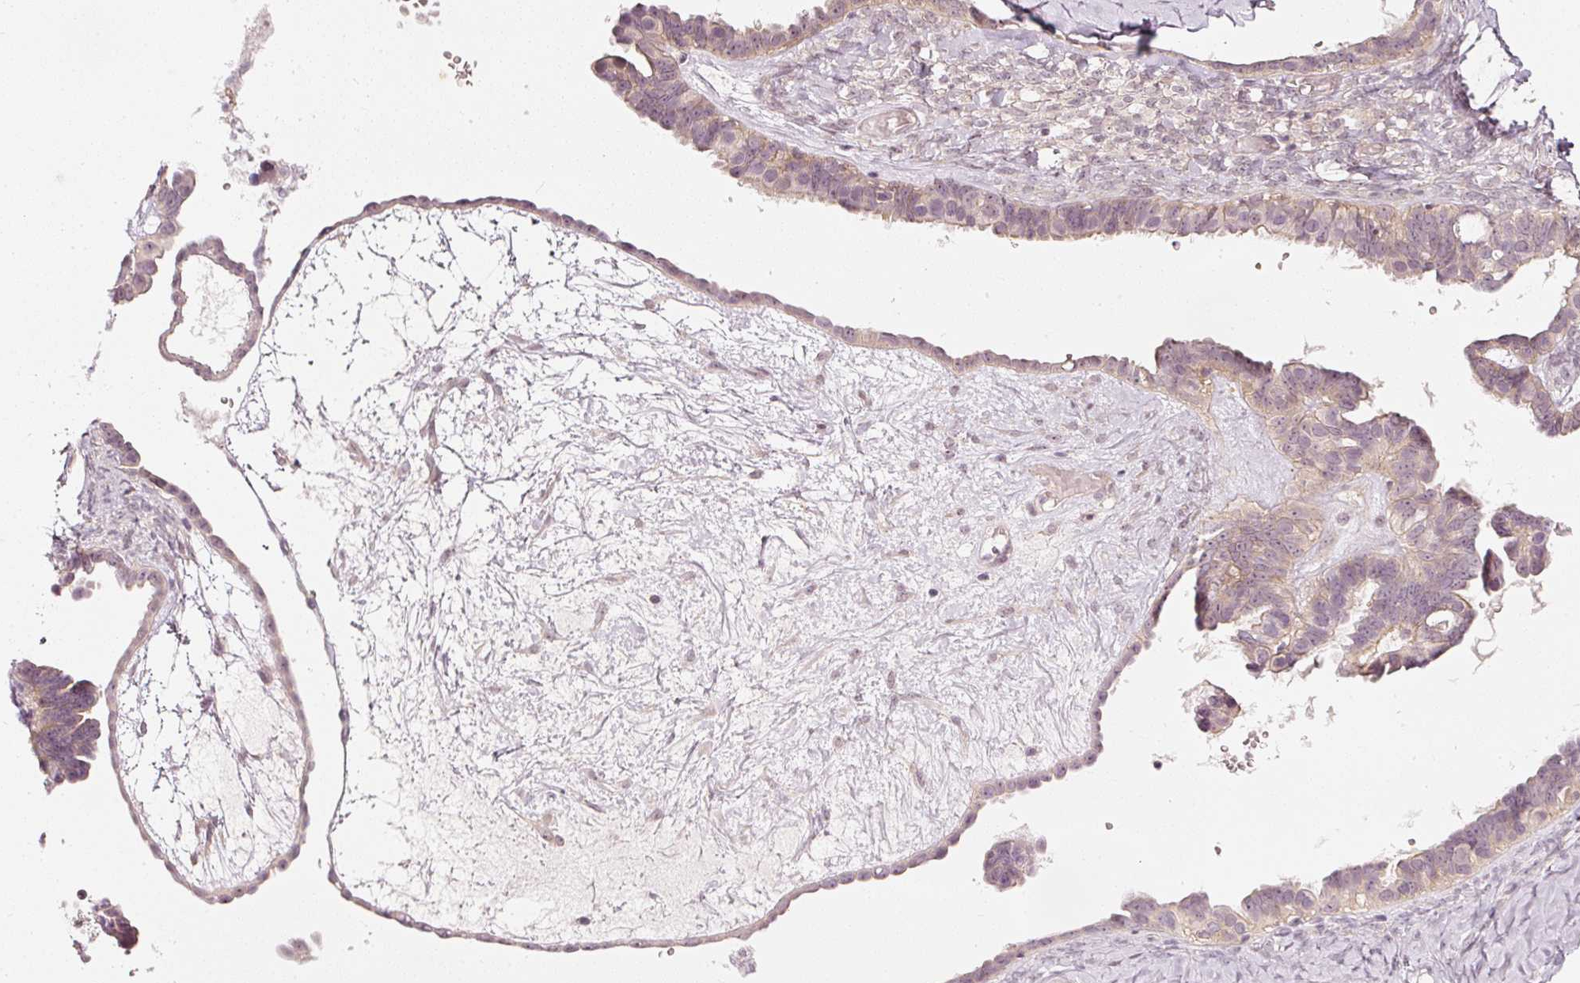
{"staining": {"intensity": "negative", "quantity": "none", "location": "none"}, "tissue": "ovarian cancer", "cell_type": "Tumor cells", "image_type": "cancer", "snomed": [{"axis": "morphology", "description": "Cystadenocarcinoma, serous, NOS"}, {"axis": "topography", "description": "Ovary"}], "caption": "Tumor cells are negative for brown protein staining in ovarian cancer.", "gene": "DRD2", "patient": {"sex": "female", "age": 69}}